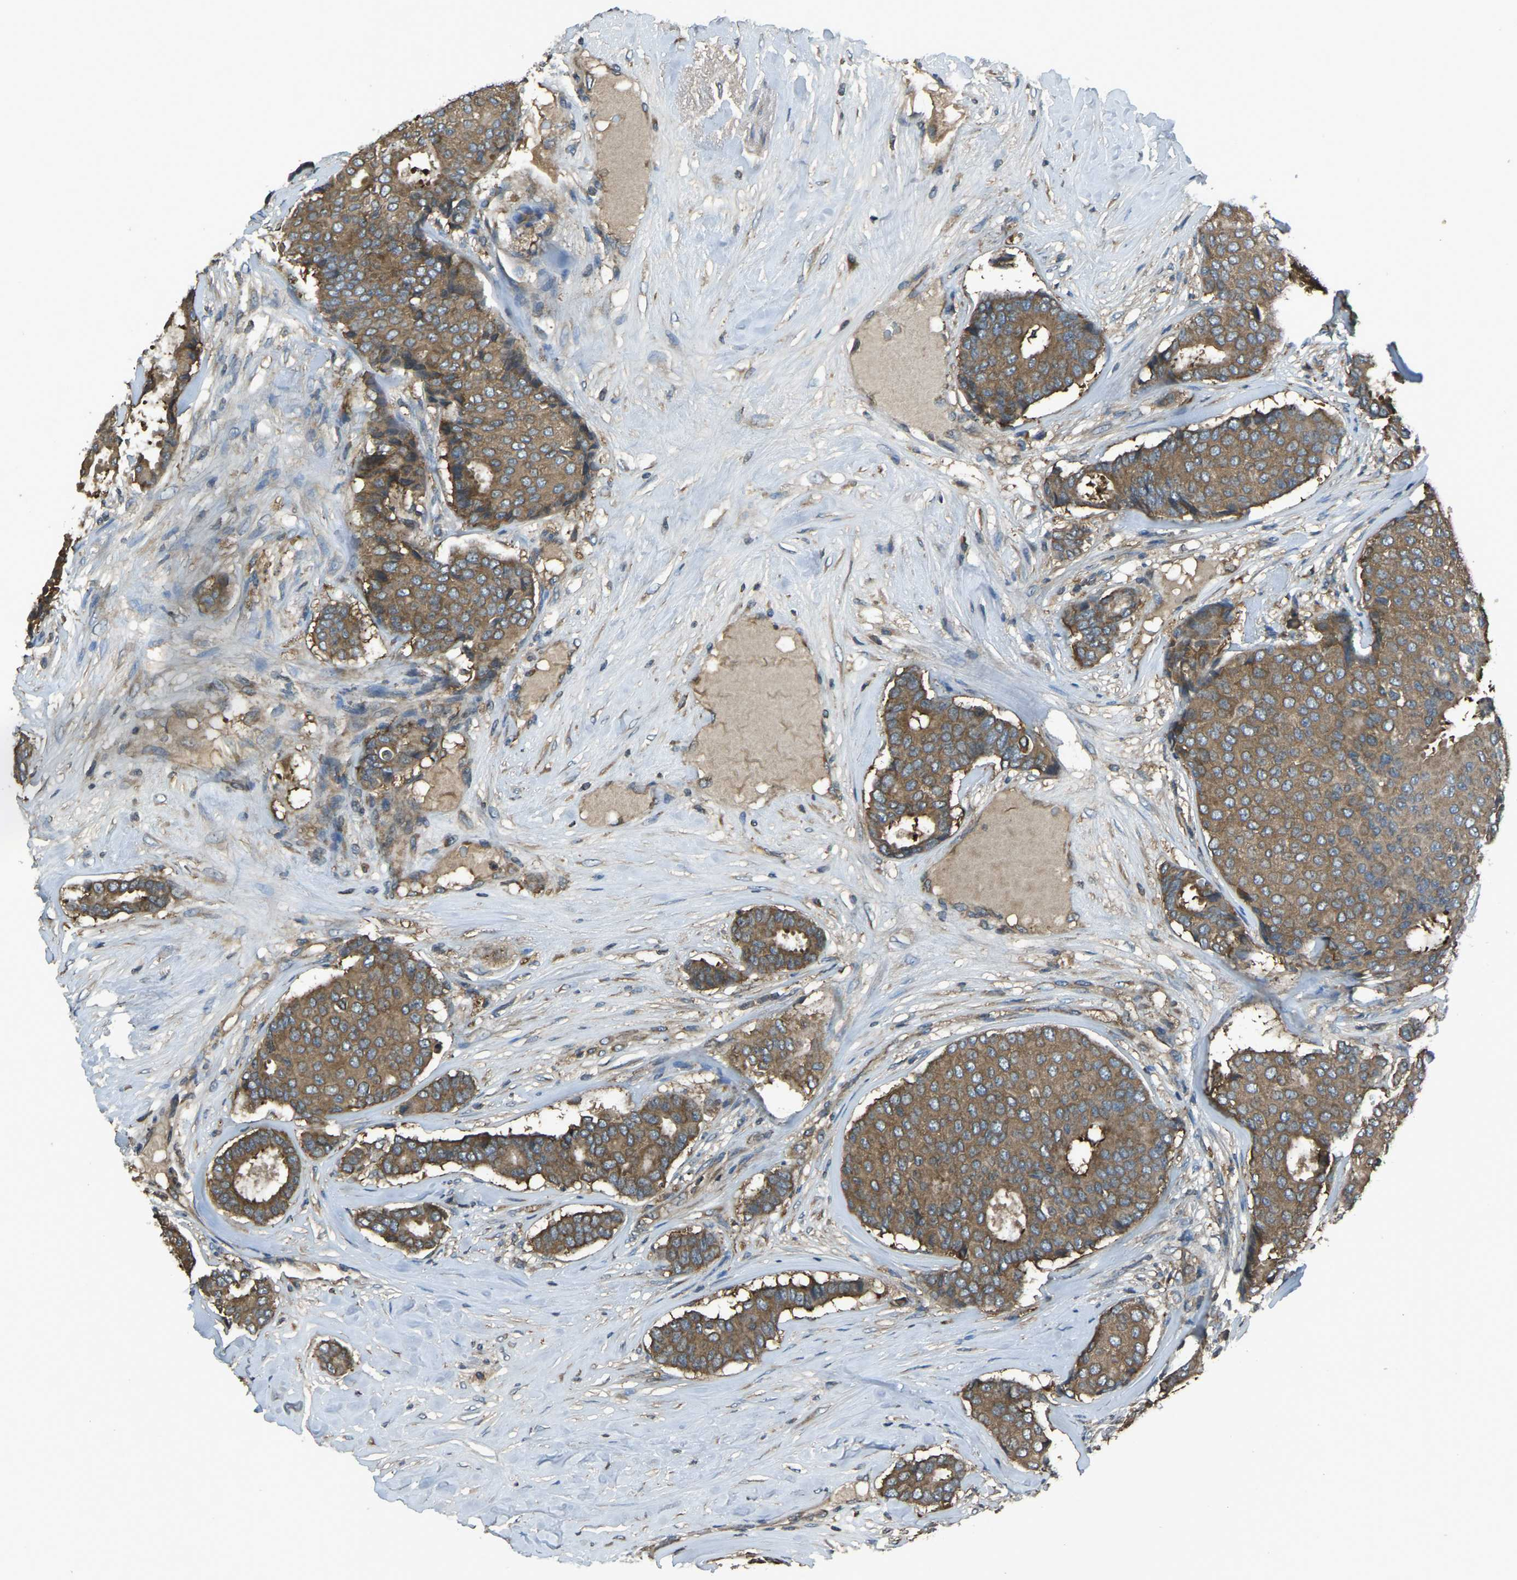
{"staining": {"intensity": "moderate", "quantity": ">75%", "location": "cytoplasmic/membranous"}, "tissue": "breast cancer", "cell_type": "Tumor cells", "image_type": "cancer", "snomed": [{"axis": "morphology", "description": "Duct carcinoma"}, {"axis": "topography", "description": "Breast"}], "caption": "Breast intraductal carcinoma was stained to show a protein in brown. There is medium levels of moderate cytoplasmic/membranous staining in about >75% of tumor cells.", "gene": "AIMP1", "patient": {"sex": "female", "age": 75}}